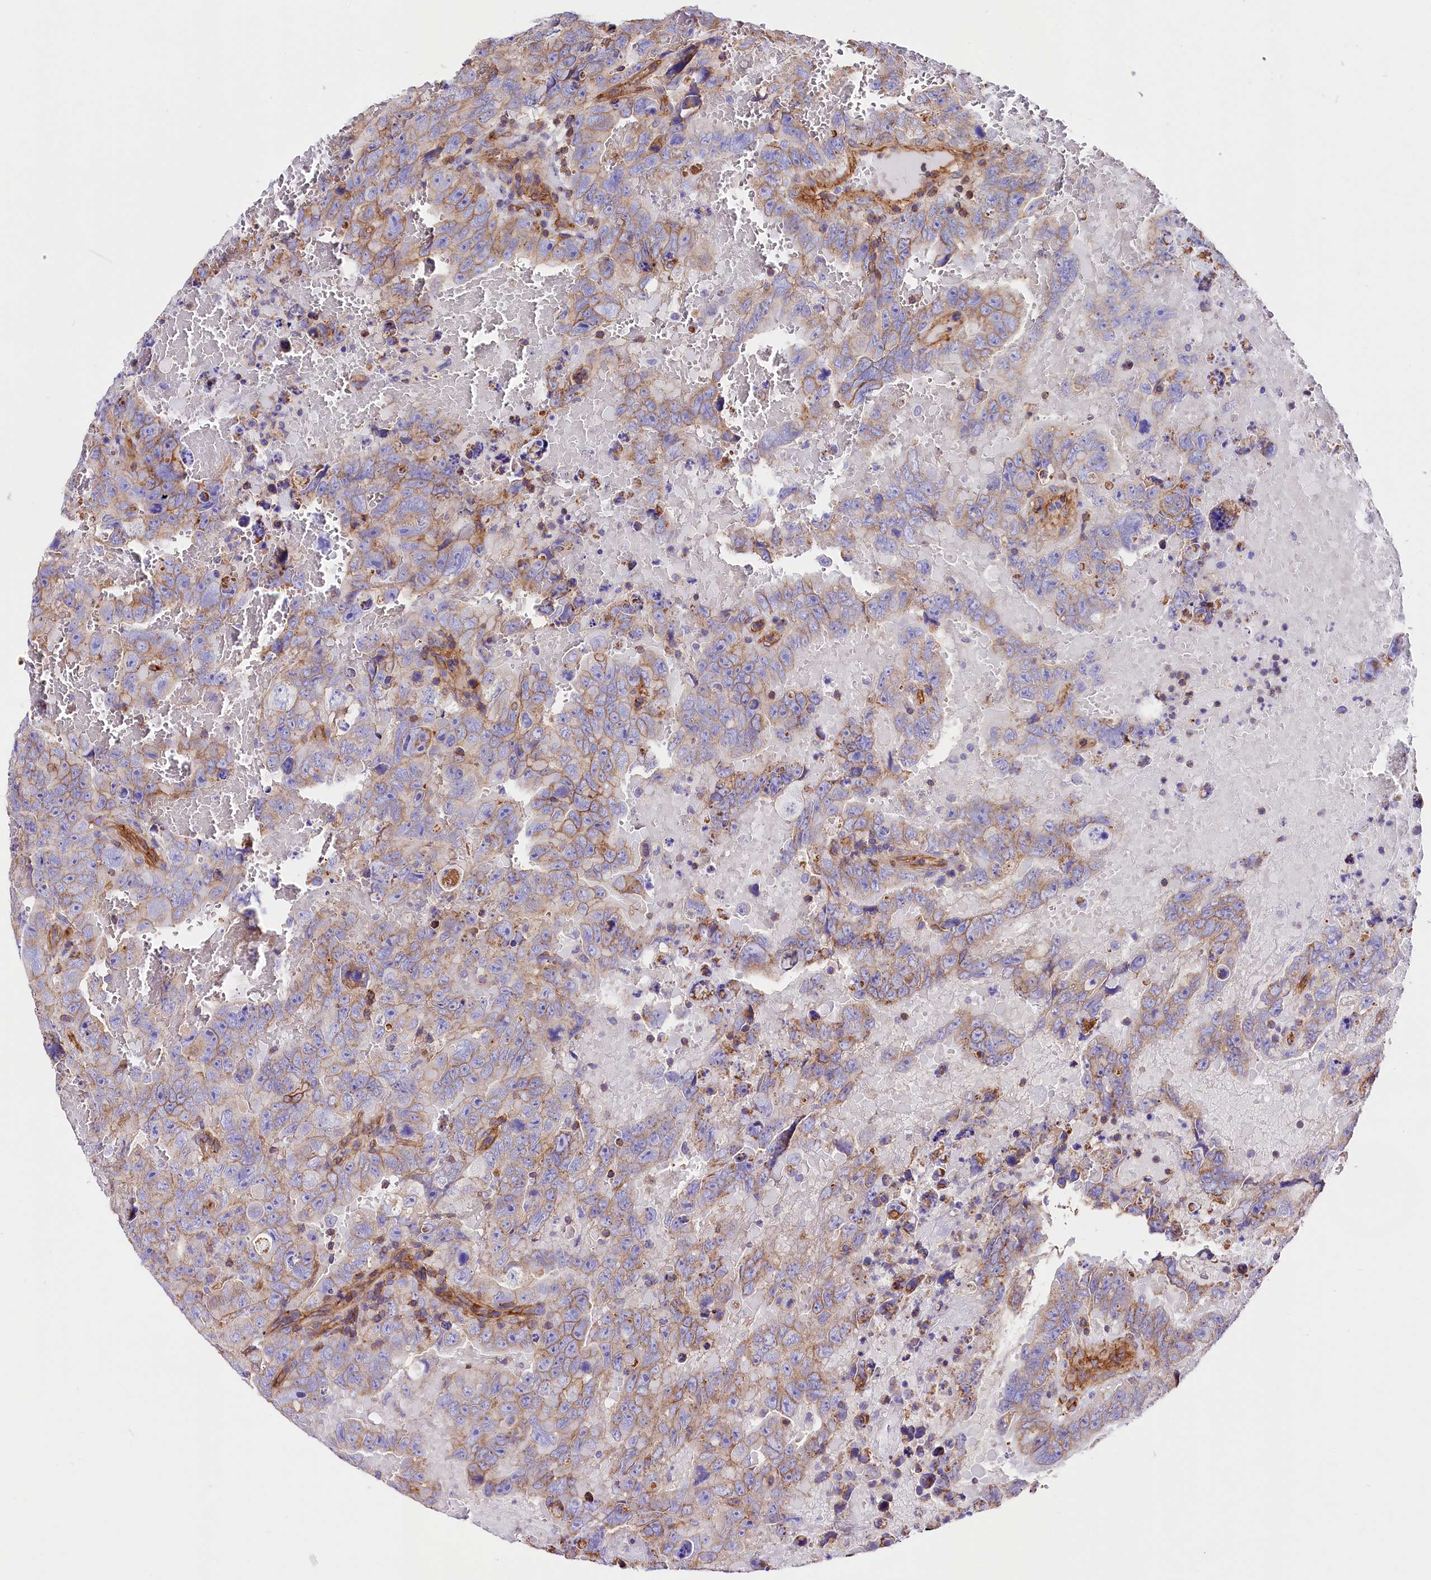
{"staining": {"intensity": "weak", "quantity": "<25%", "location": "cytoplasmic/membranous"}, "tissue": "testis cancer", "cell_type": "Tumor cells", "image_type": "cancer", "snomed": [{"axis": "morphology", "description": "Carcinoma, Embryonal, NOS"}, {"axis": "topography", "description": "Testis"}], "caption": "Photomicrograph shows no significant protein positivity in tumor cells of testis cancer.", "gene": "ATP2B4", "patient": {"sex": "male", "age": 45}}